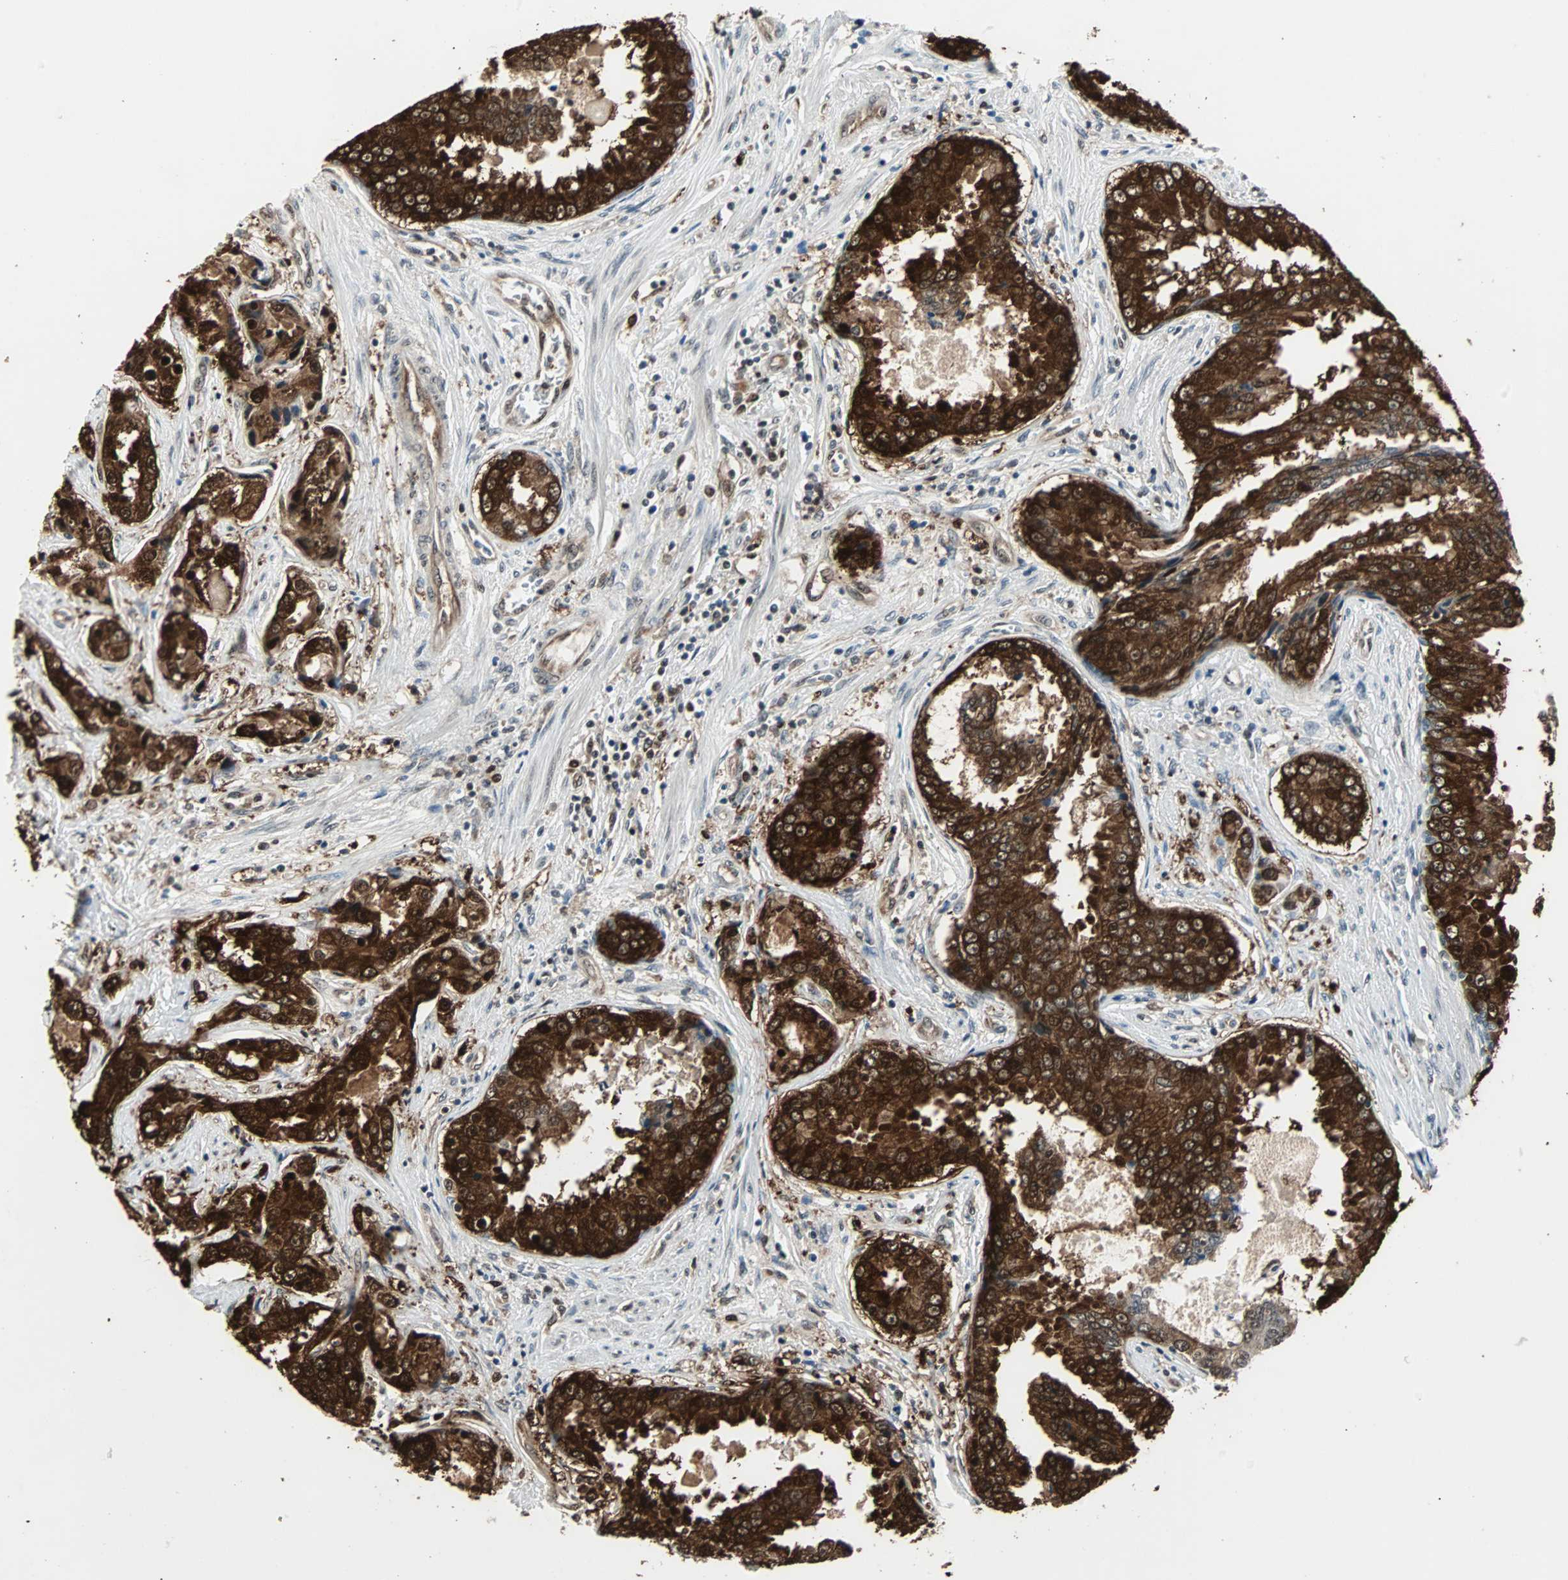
{"staining": {"intensity": "strong", "quantity": ">75%", "location": "cytoplasmic/membranous,nuclear"}, "tissue": "prostate cancer", "cell_type": "Tumor cells", "image_type": "cancer", "snomed": [{"axis": "morphology", "description": "Adenocarcinoma, High grade"}, {"axis": "topography", "description": "Prostate"}], "caption": "Strong cytoplasmic/membranous and nuclear positivity for a protein is present in about >75% of tumor cells of high-grade adenocarcinoma (prostate) using IHC.", "gene": "ACLY", "patient": {"sex": "male", "age": 73}}